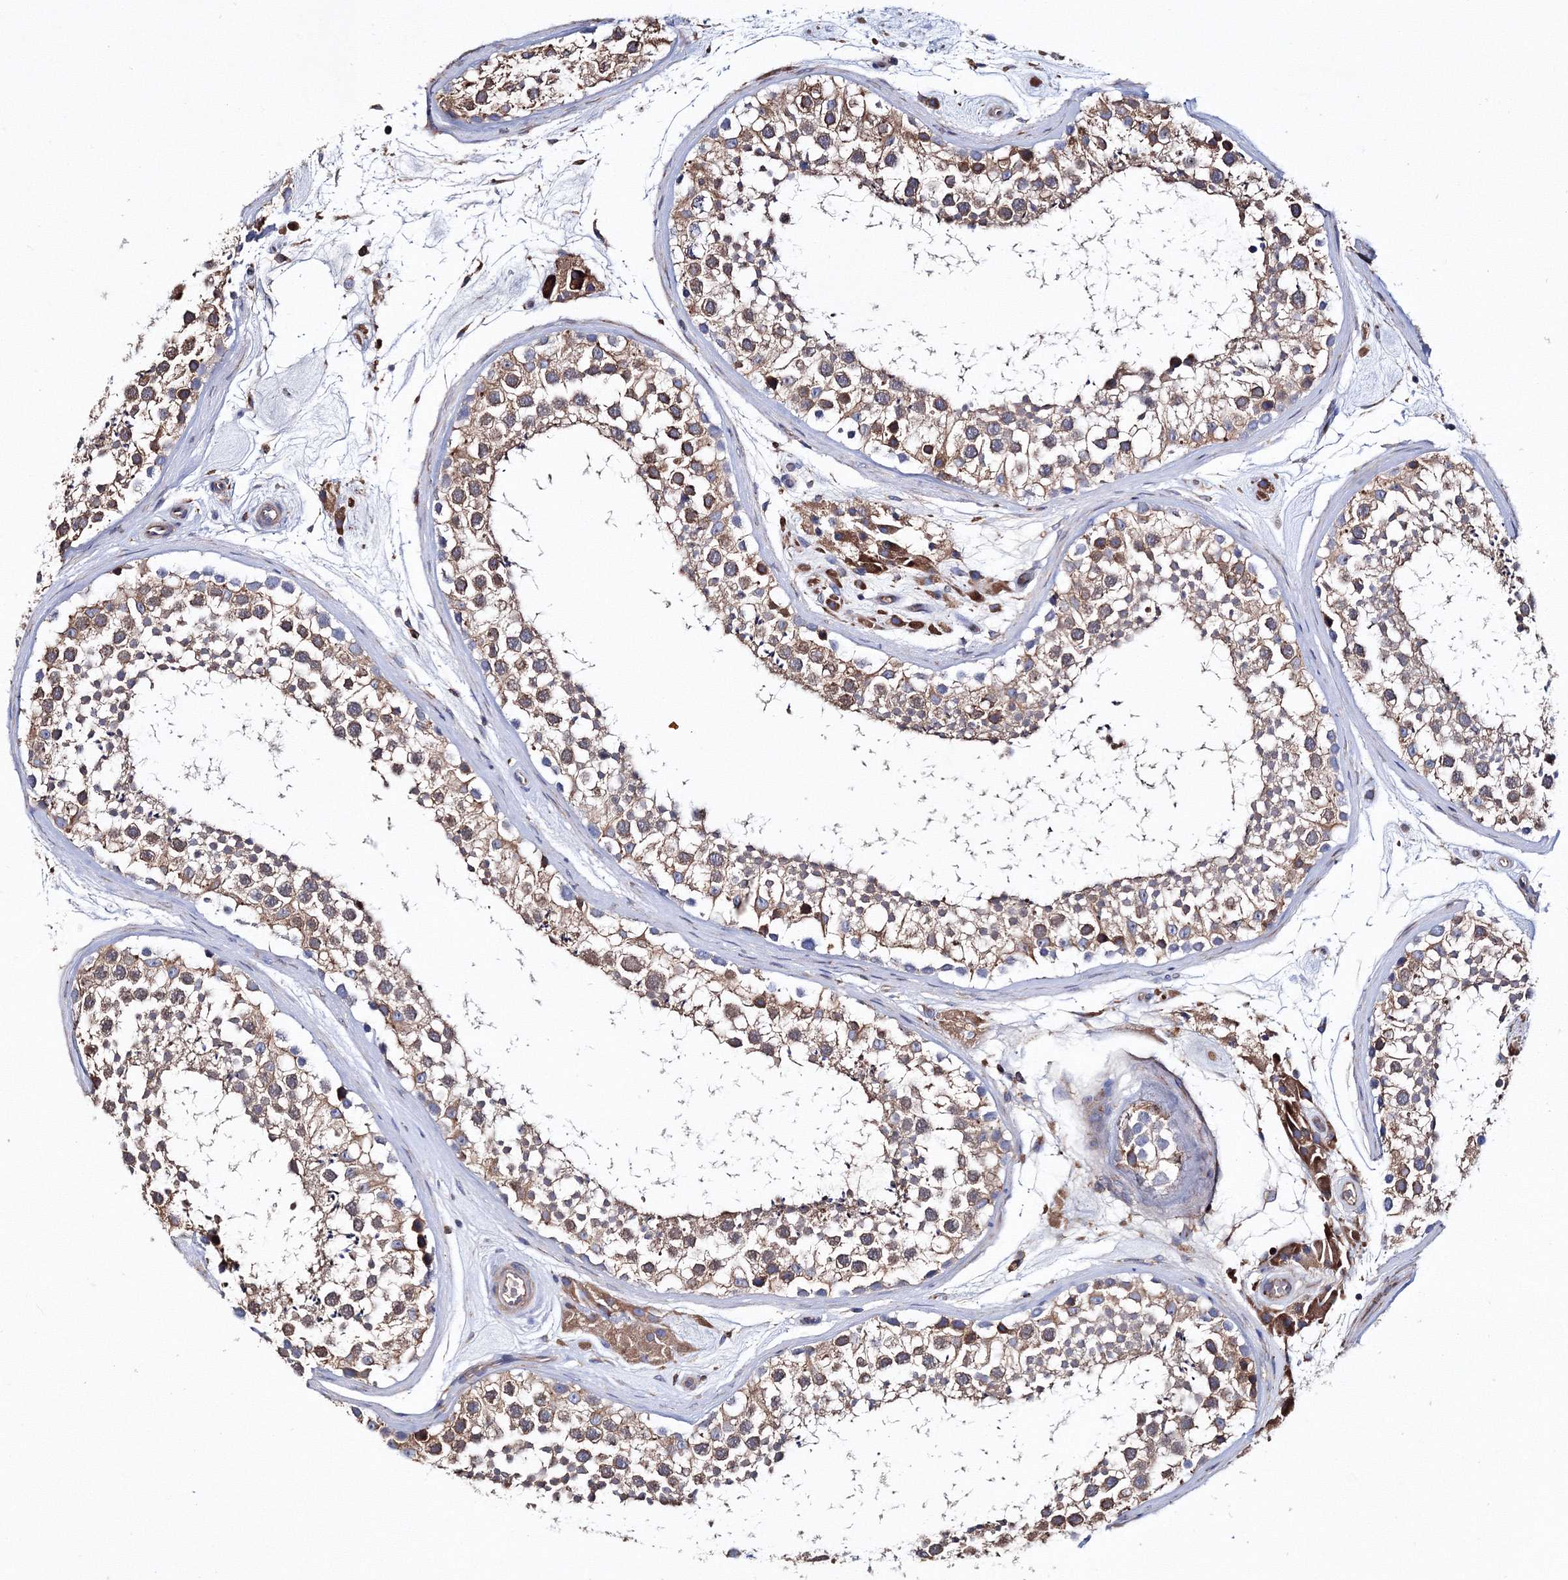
{"staining": {"intensity": "moderate", "quantity": ">75%", "location": "cytoplasmic/membranous"}, "tissue": "testis", "cell_type": "Cells in seminiferous ducts", "image_type": "normal", "snomed": [{"axis": "morphology", "description": "Normal tissue, NOS"}, {"axis": "topography", "description": "Testis"}], "caption": "Testis stained with immunohistochemistry (IHC) exhibits moderate cytoplasmic/membranous staining in about >75% of cells in seminiferous ducts. Immunohistochemistry (ihc) stains the protein in brown and the nuclei are stained blue.", "gene": "VPS8", "patient": {"sex": "male", "age": 46}}